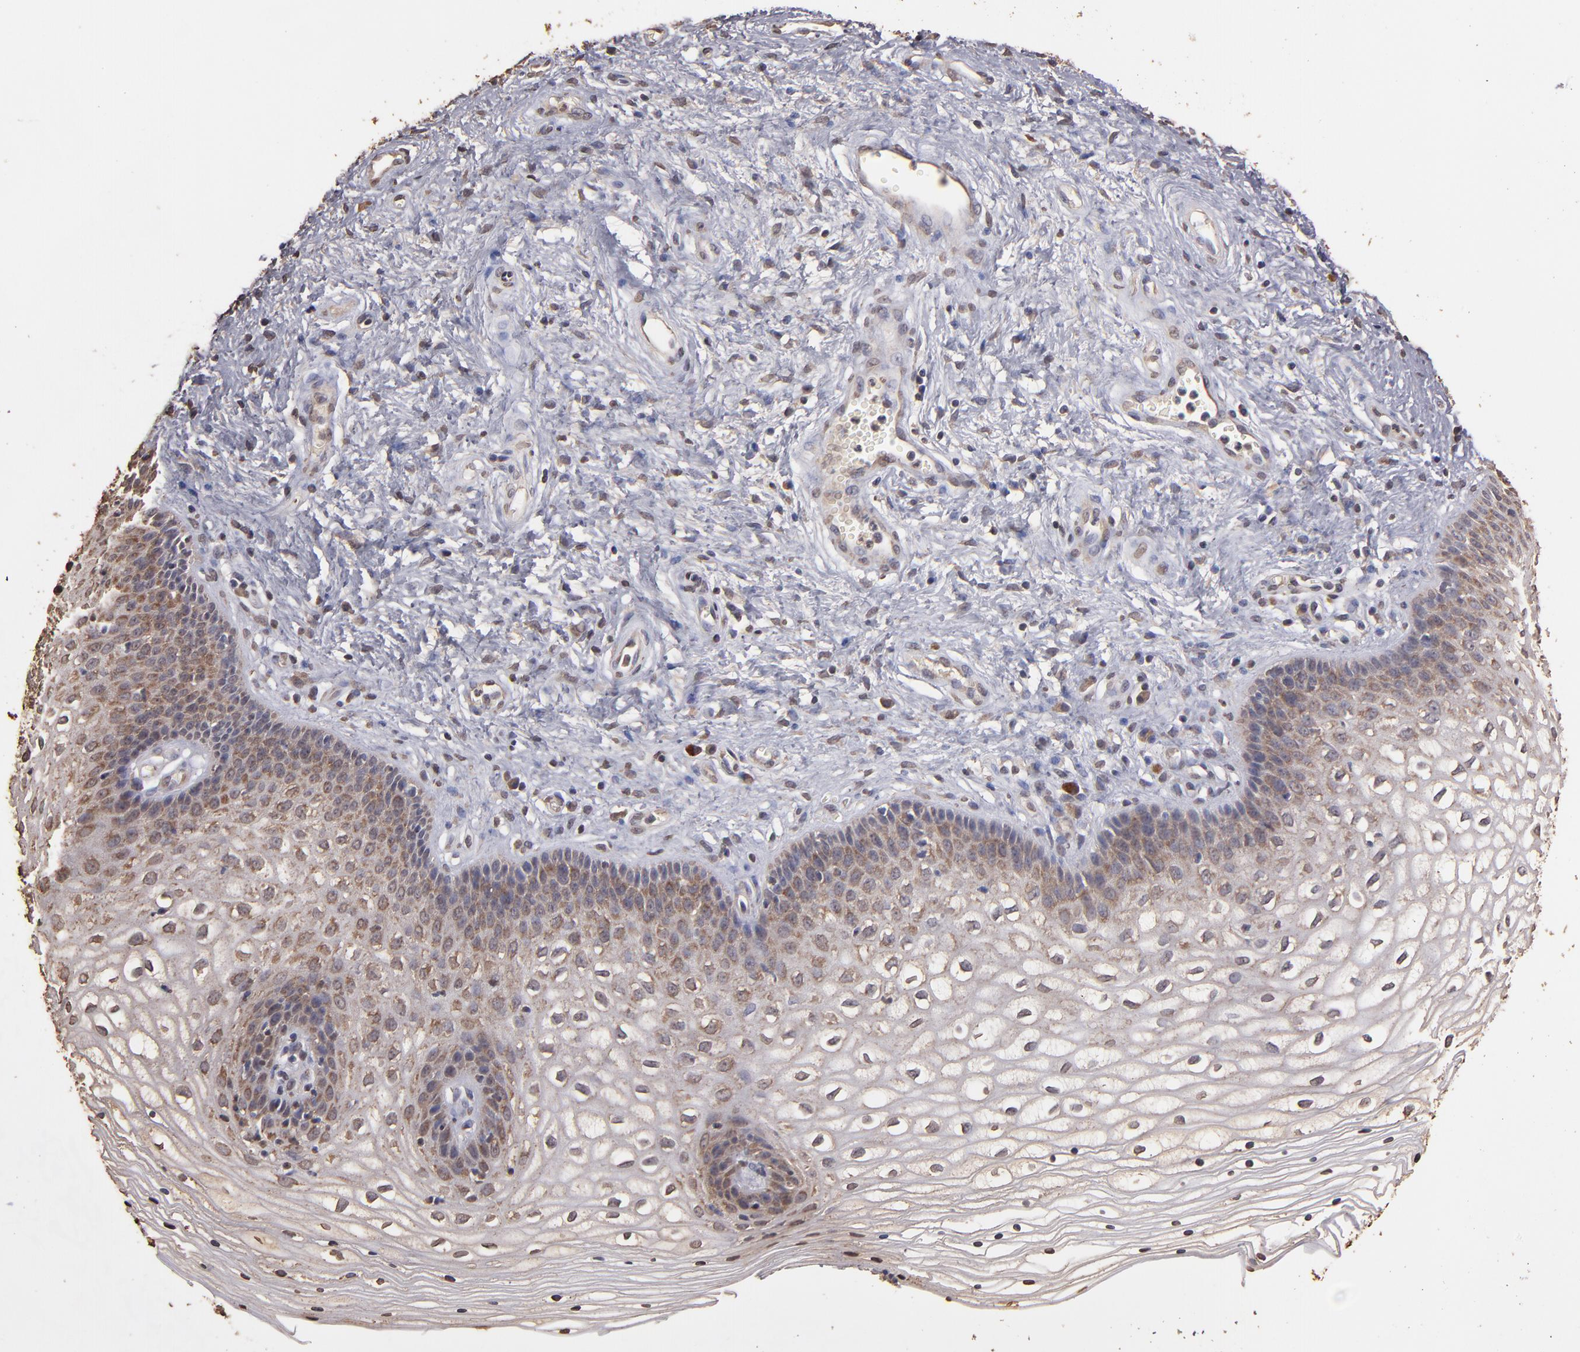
{"staining": {"intensity": "moderate", "quantity": ">75%", "location": "cytoplasmic/membranous"}, "tissue": "vagina", "cell_type": "Squamous epithelial cells", "image_type": "normal", "snomed": [{"axis": "morphology", "description": "Normal tissue, NOS"}, {"axis": "topography", "description": "Vagina"}], "caption": "Immunohistochemistry histopathology image of benign vagina: vagina stained using immunohistochemistry shows medium levels of moderate protein expression localized specifically in the cytoplasmic/membranous of squamous epithelial cells, appearing as a cytoplasmic/membranous brown color.", "gene": "OPHN1", "patient": {"sex": "female", "age": 34}}